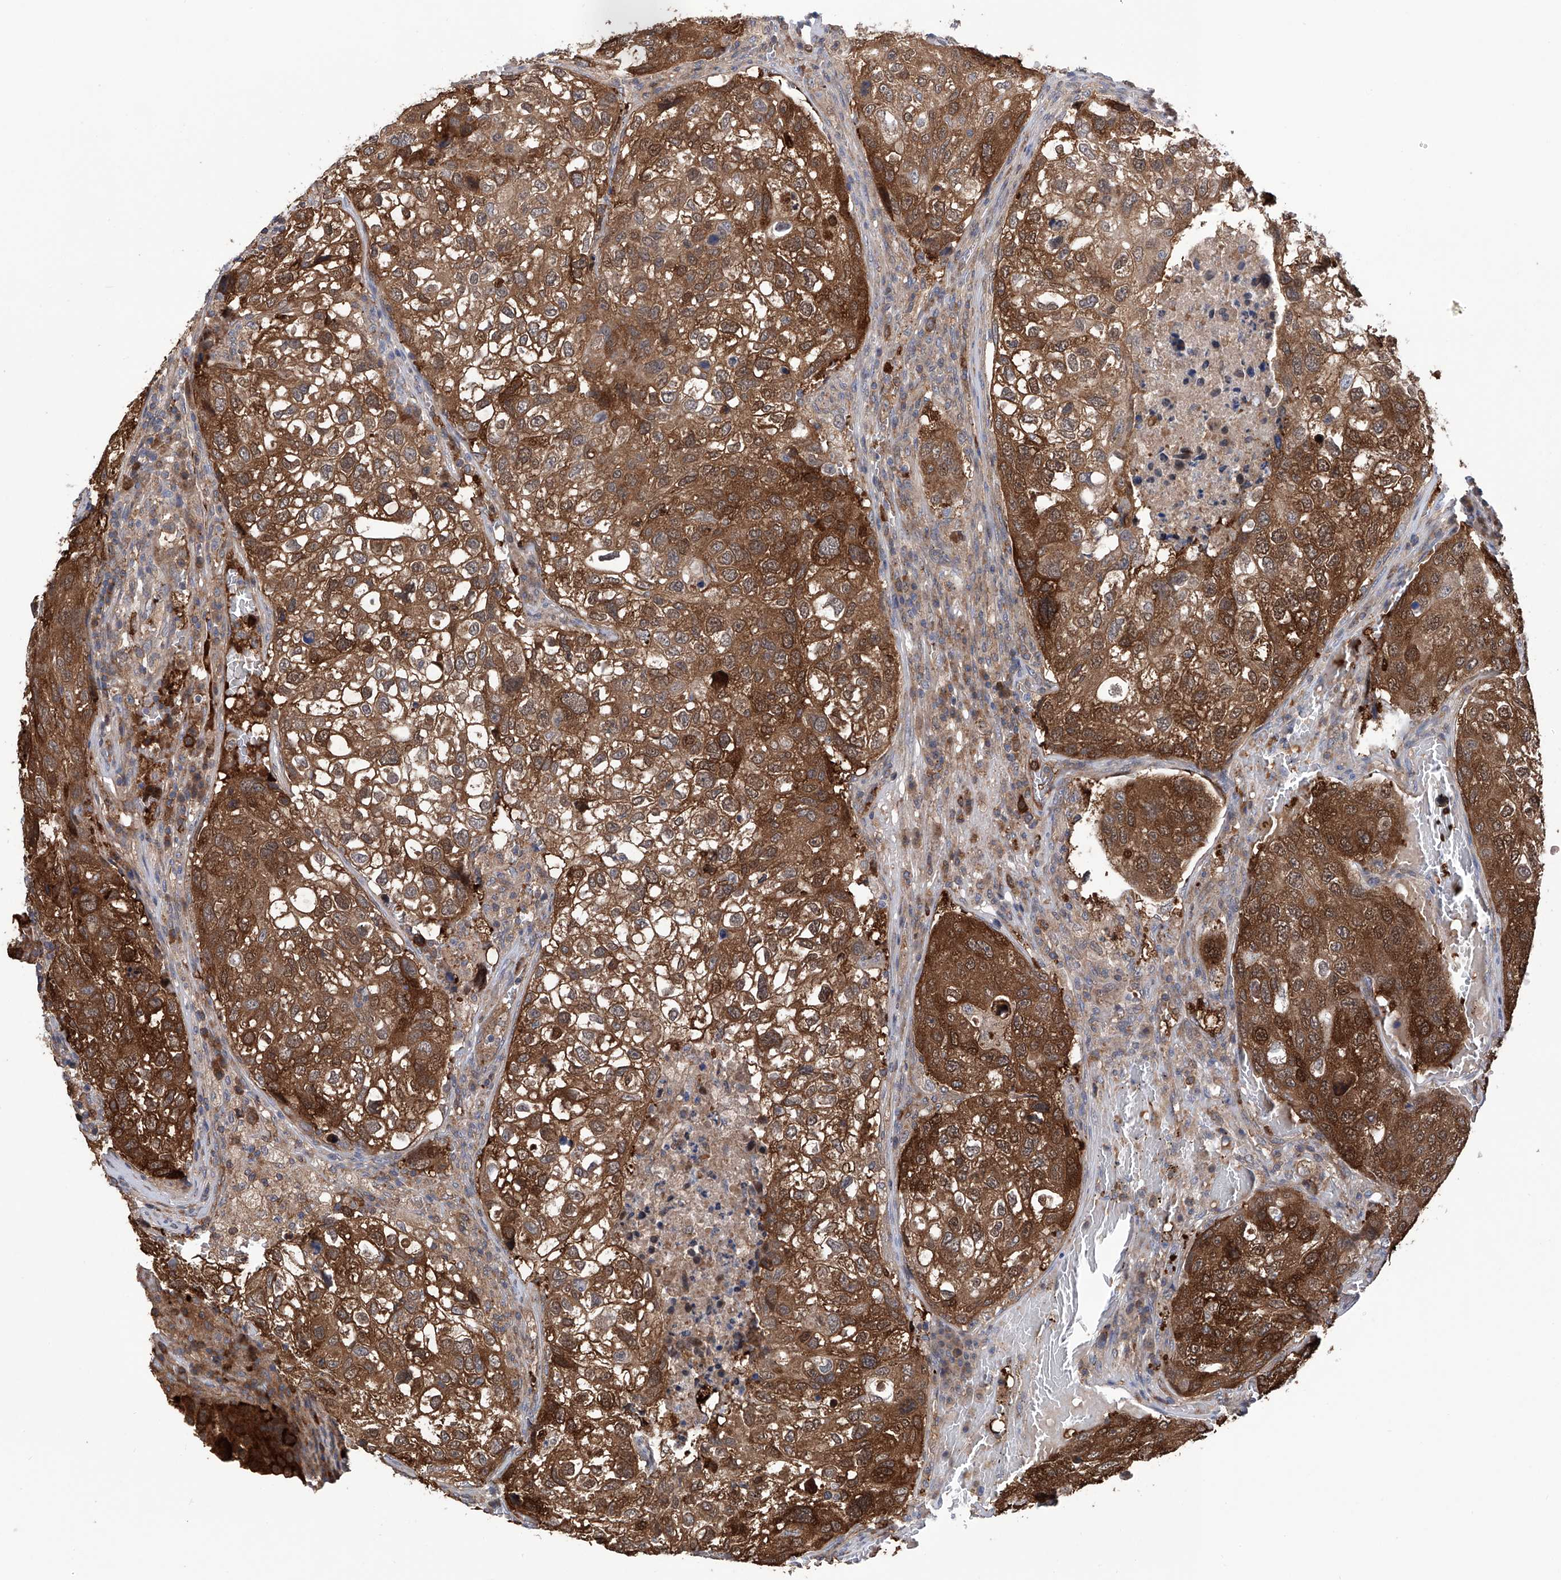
{"staining": {"intensity": "strong", "quantity": ">75%", "location": "cytoplasmic/membranous,nuclear"}, "tissue": "urothelial cancer", "cell_type": "Tumor cells", "image_type": "cancer", "snomed": [{"axis": "morphology", "description": "Urothelial carcinoma, High grade"}, {"axis": "topography", "description": "Lymph node"}, {"axis": "topography", "description": "Urinary bladder"}], "caption": "Human high-grade urothelial carcinoma stained for a protein (brown) reveals strong cytoplasmic/membranous and nuclear positive staining in about >75% of tumor cells.", "gene": "NUDT17", "patient": {"sex": "male", "age": 51}}